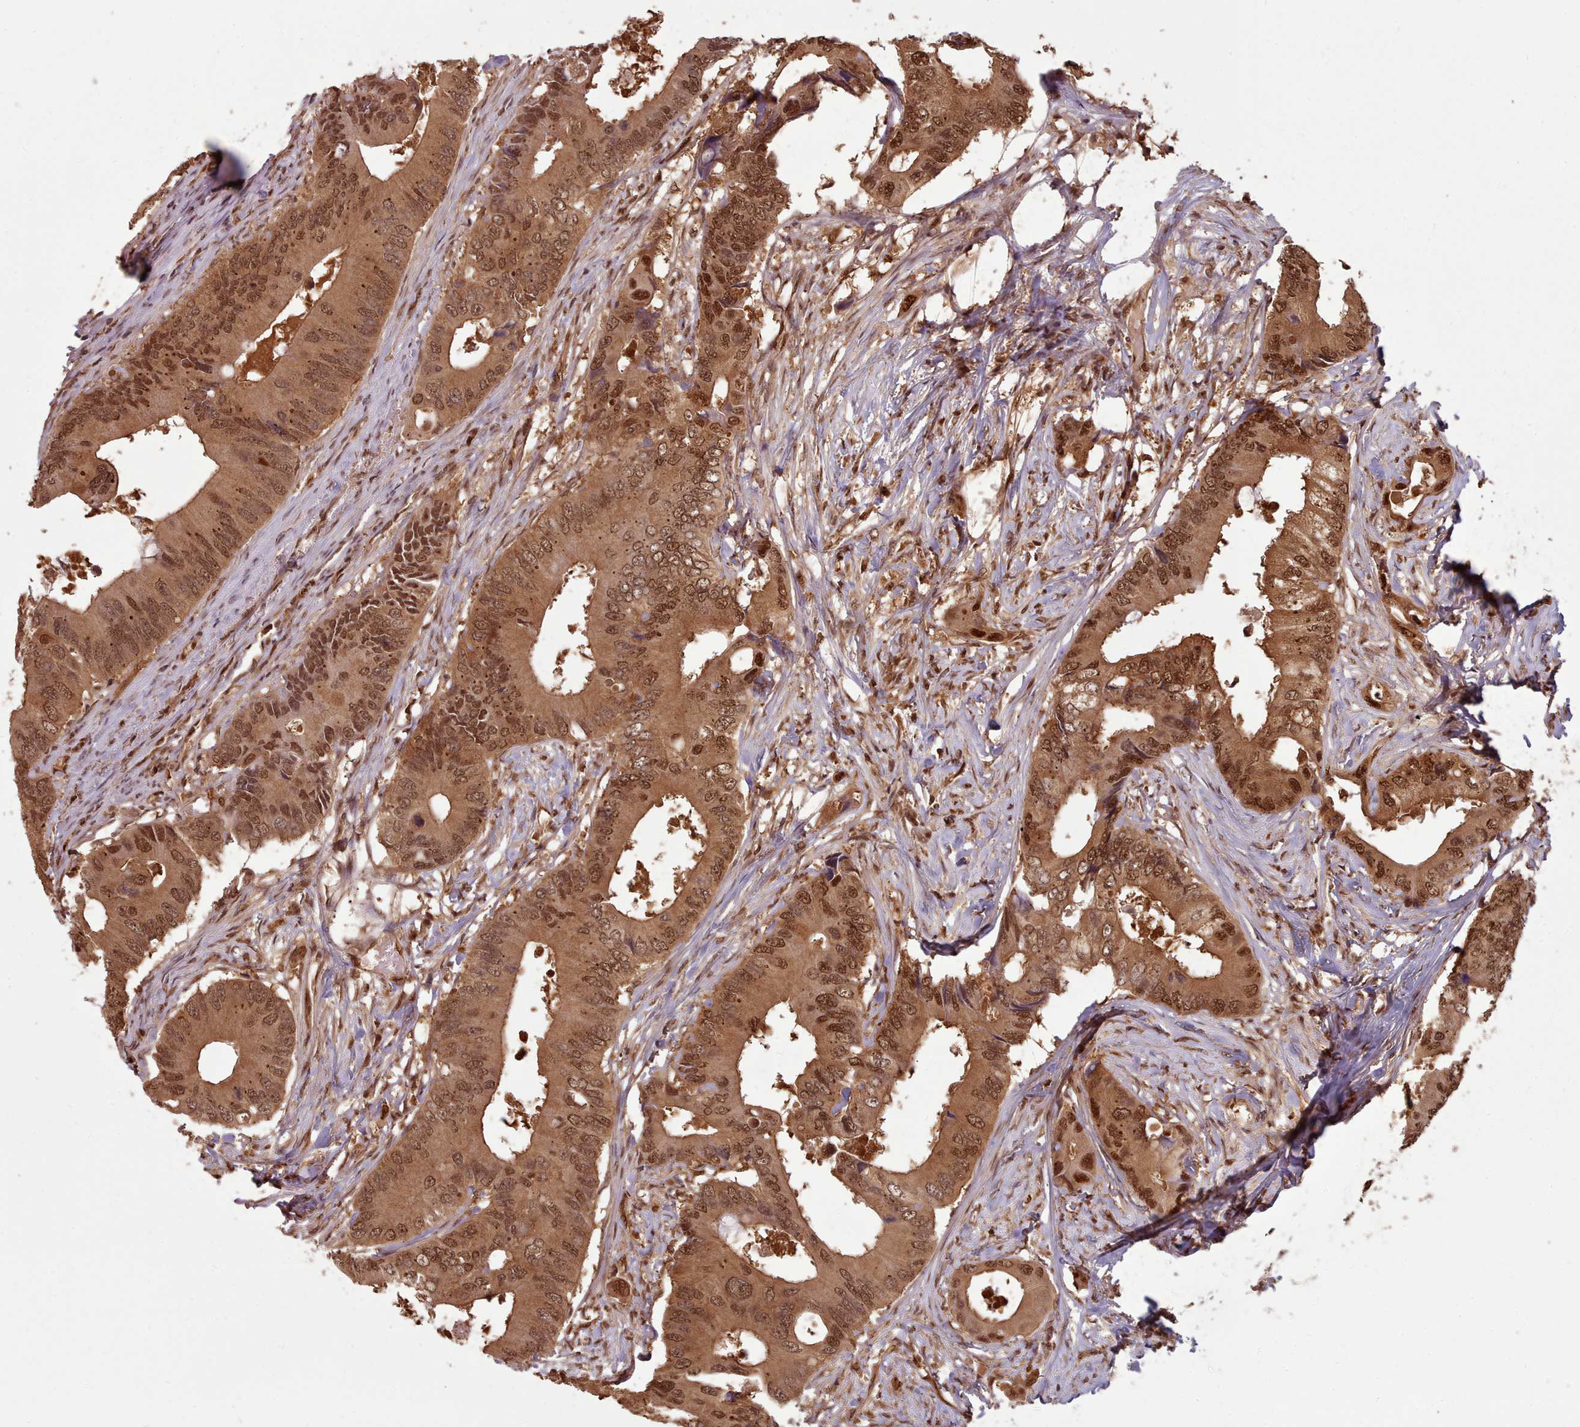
{"staining": {"intensity": "moderate", "quantity": ">75%", "location": "cytoplasmic/membranous,nuclear"}, "tissue": "colorectal cancer", "cell_type": "Tumor cells", "image_type": "cancer", "snomed": [{"axis": "morphology", "description": "Adenocarcinoma, NOS"}, {"axis": "topography", "description": "Colon"}], "caption": "Protein positivity by immunohistochemistry displays moderate cytoplasmic/membranous and nuclear expression in approximately >75% of tumor cells in colorectal adenocarcinoma.", "gene": "RPS27A", "patient": {"sex": "male", "age": 71}}